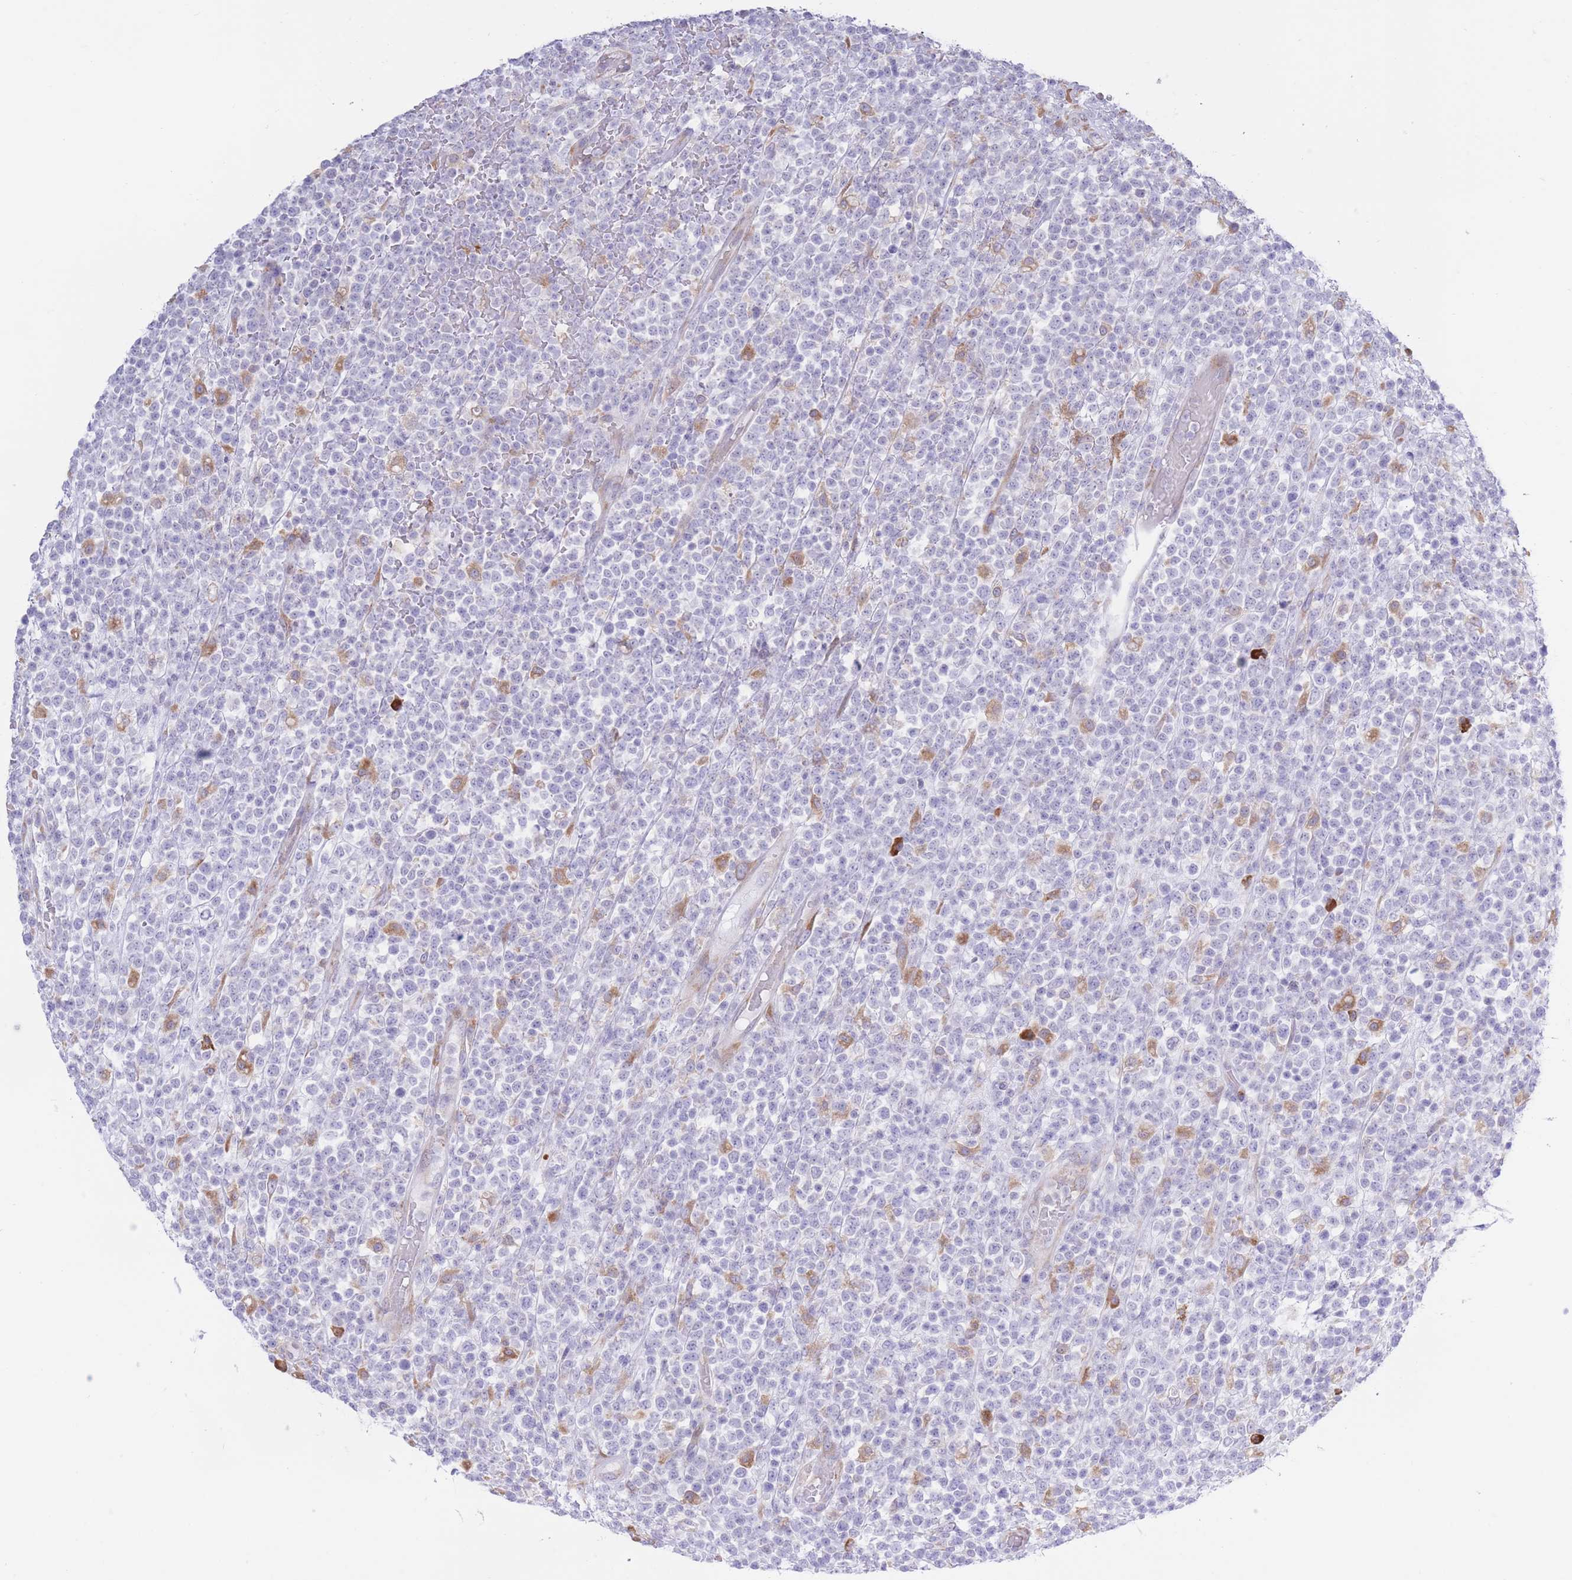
{"staining": {"intensity": "negative", "quantity": "none", "location": "none"}, "tissue": "lymphoma", "cell_type": "Tumor cells", "image_type": "cancer", "snomed": [{"axis": "morphology", "description": "Malignant lymphoma, non-Hodgkin's type, High grade"}, {"axis": "topography", "description": "Colon"}], "caption": "DAB immunohistochemical staining of human malignant lymphoma, non-Hodgkin's type (high-grade) shows no significant positivity in tumor cells.", "gene": "MYDGF", "patient": {"sex": "female", "age": 53}}